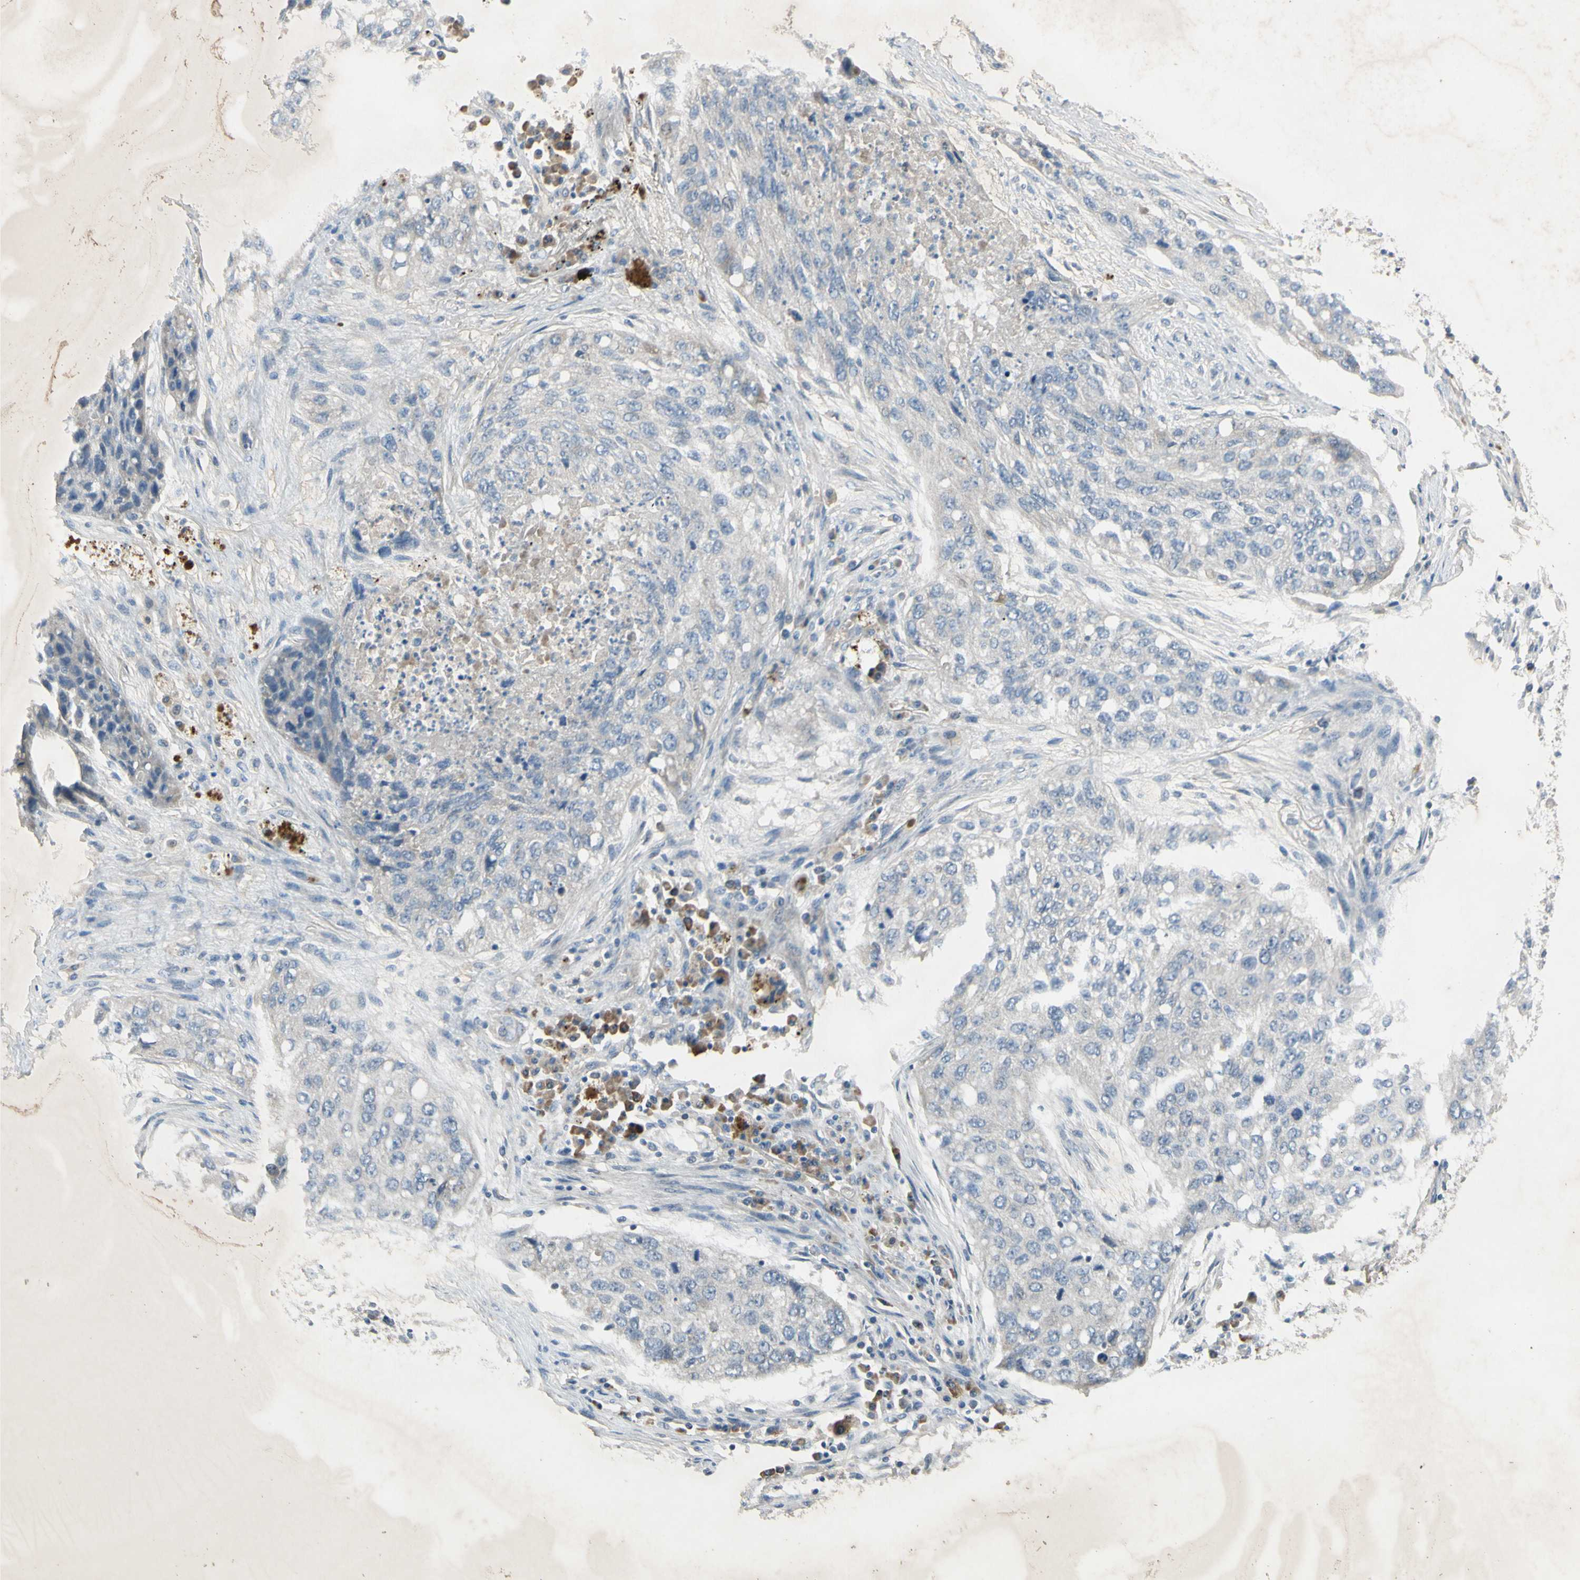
{"staining": {"intensity": "negative", "quantity": "none", "location": "none"}, "tissue": "lung cancer", "cell_type": "Tumor cells", "image_type": "cancer", "snomed": [{"axis": "morphology", "description": "Squamous cell carcinoma, NOS"}, {"axis": "topography", "description": "Lung"}], "caption": "Image shows no significant protein positivity in tumor cells of lung squamous cell carcinoma.", "gene": "AATK", "patient": {"sex": "female", "age": 63}}